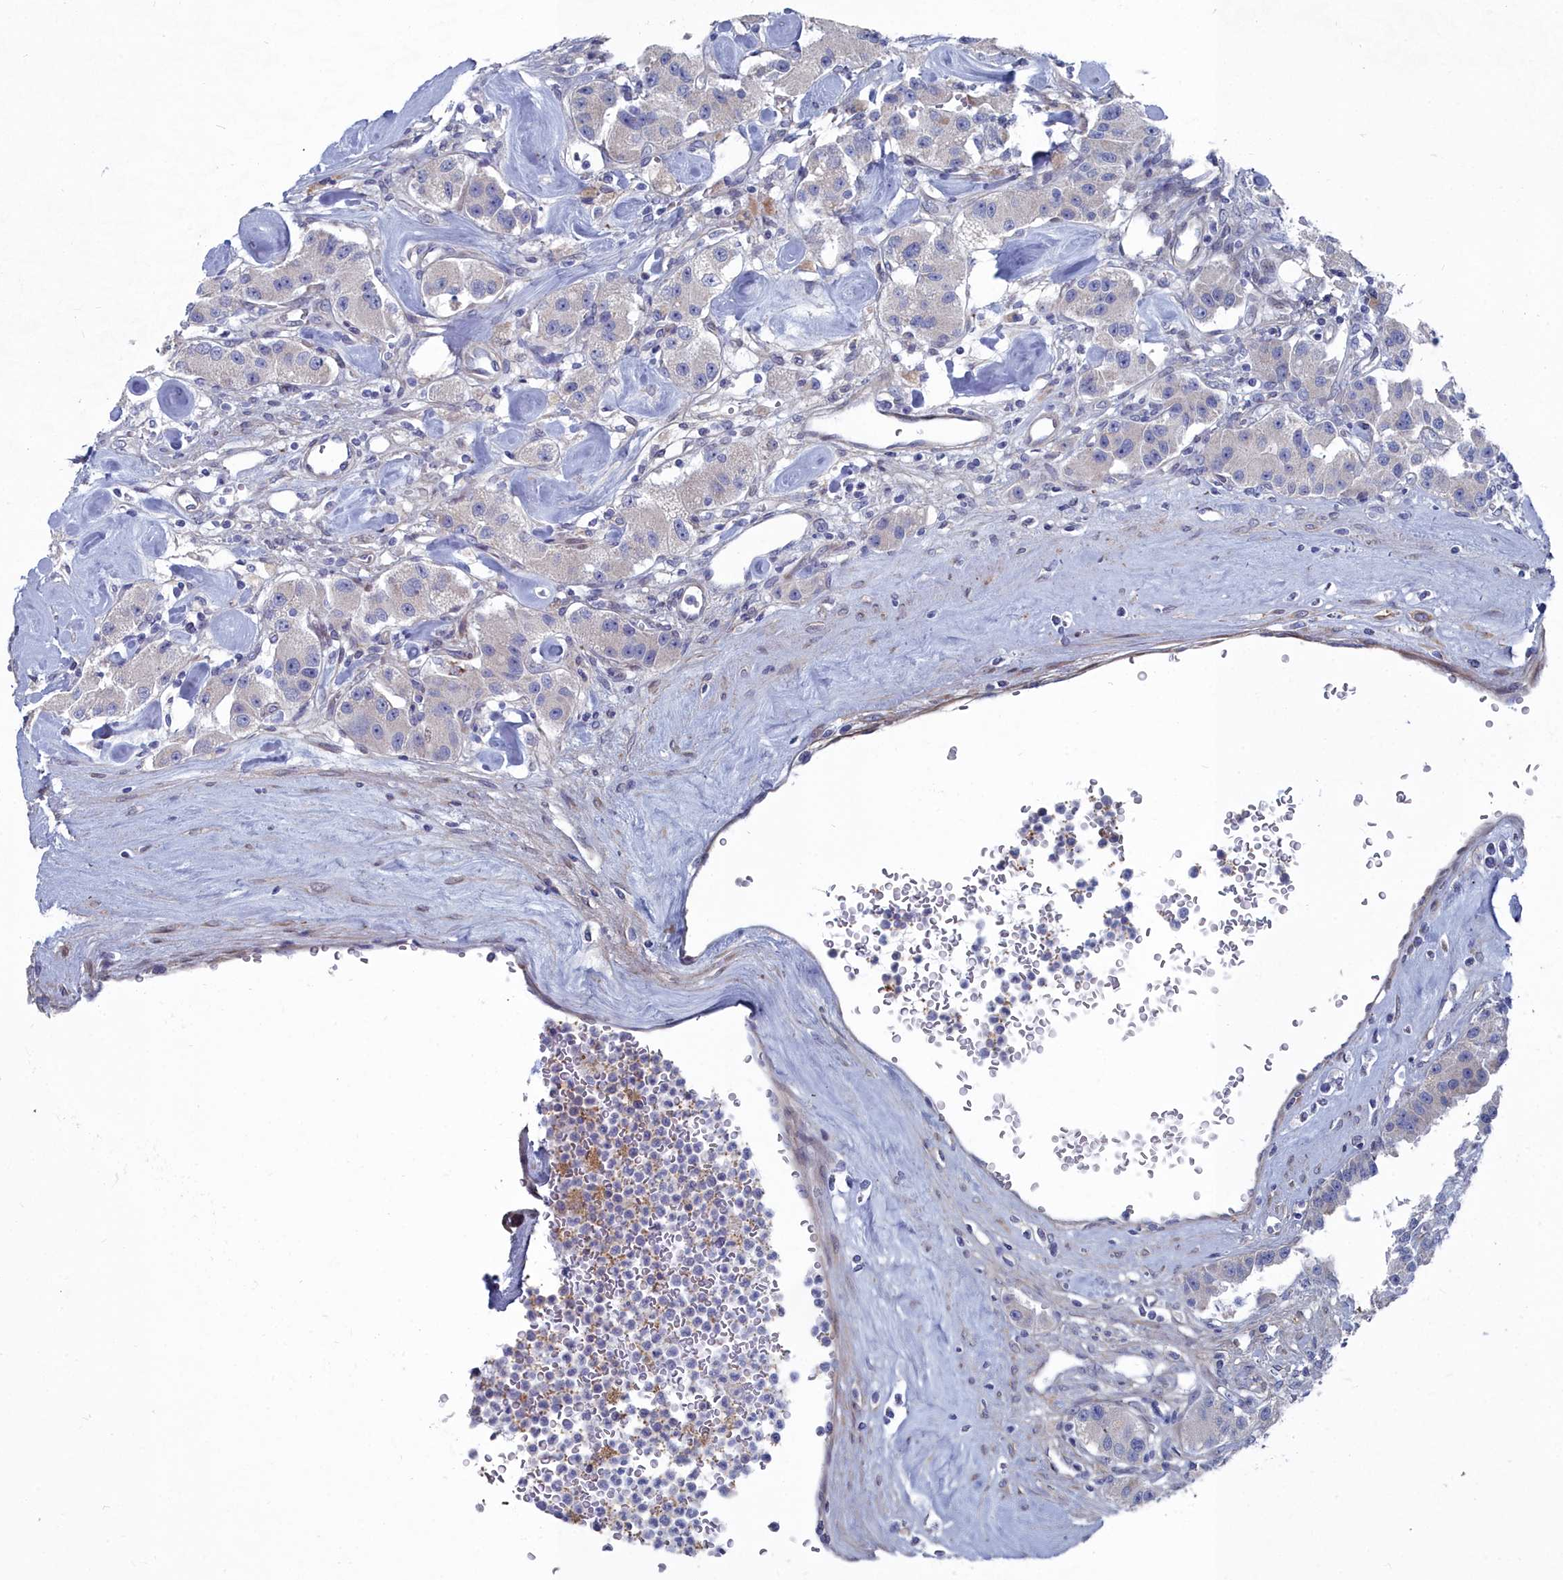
{"staining": {"intensity": "negative", "quantity": "none", "location": "none"}, "tissue": "carcinoid", "cell_type": "Tumor cells", "image_type": "cancer", "snomed": [{"axis": "morphology", "description": "Carcinoid, malignant, NOS"}, {"axis": "topography", "description": "Pancreas"}], "caption": "This micrograph is of malignant carcinoid stained with IHC to label a protein in brown with the nuclei are counter-stained blue. There is no staining in tumor cells.", "gene": "SHISAL2A", "patient": {"sex": "male", "age": 41}}